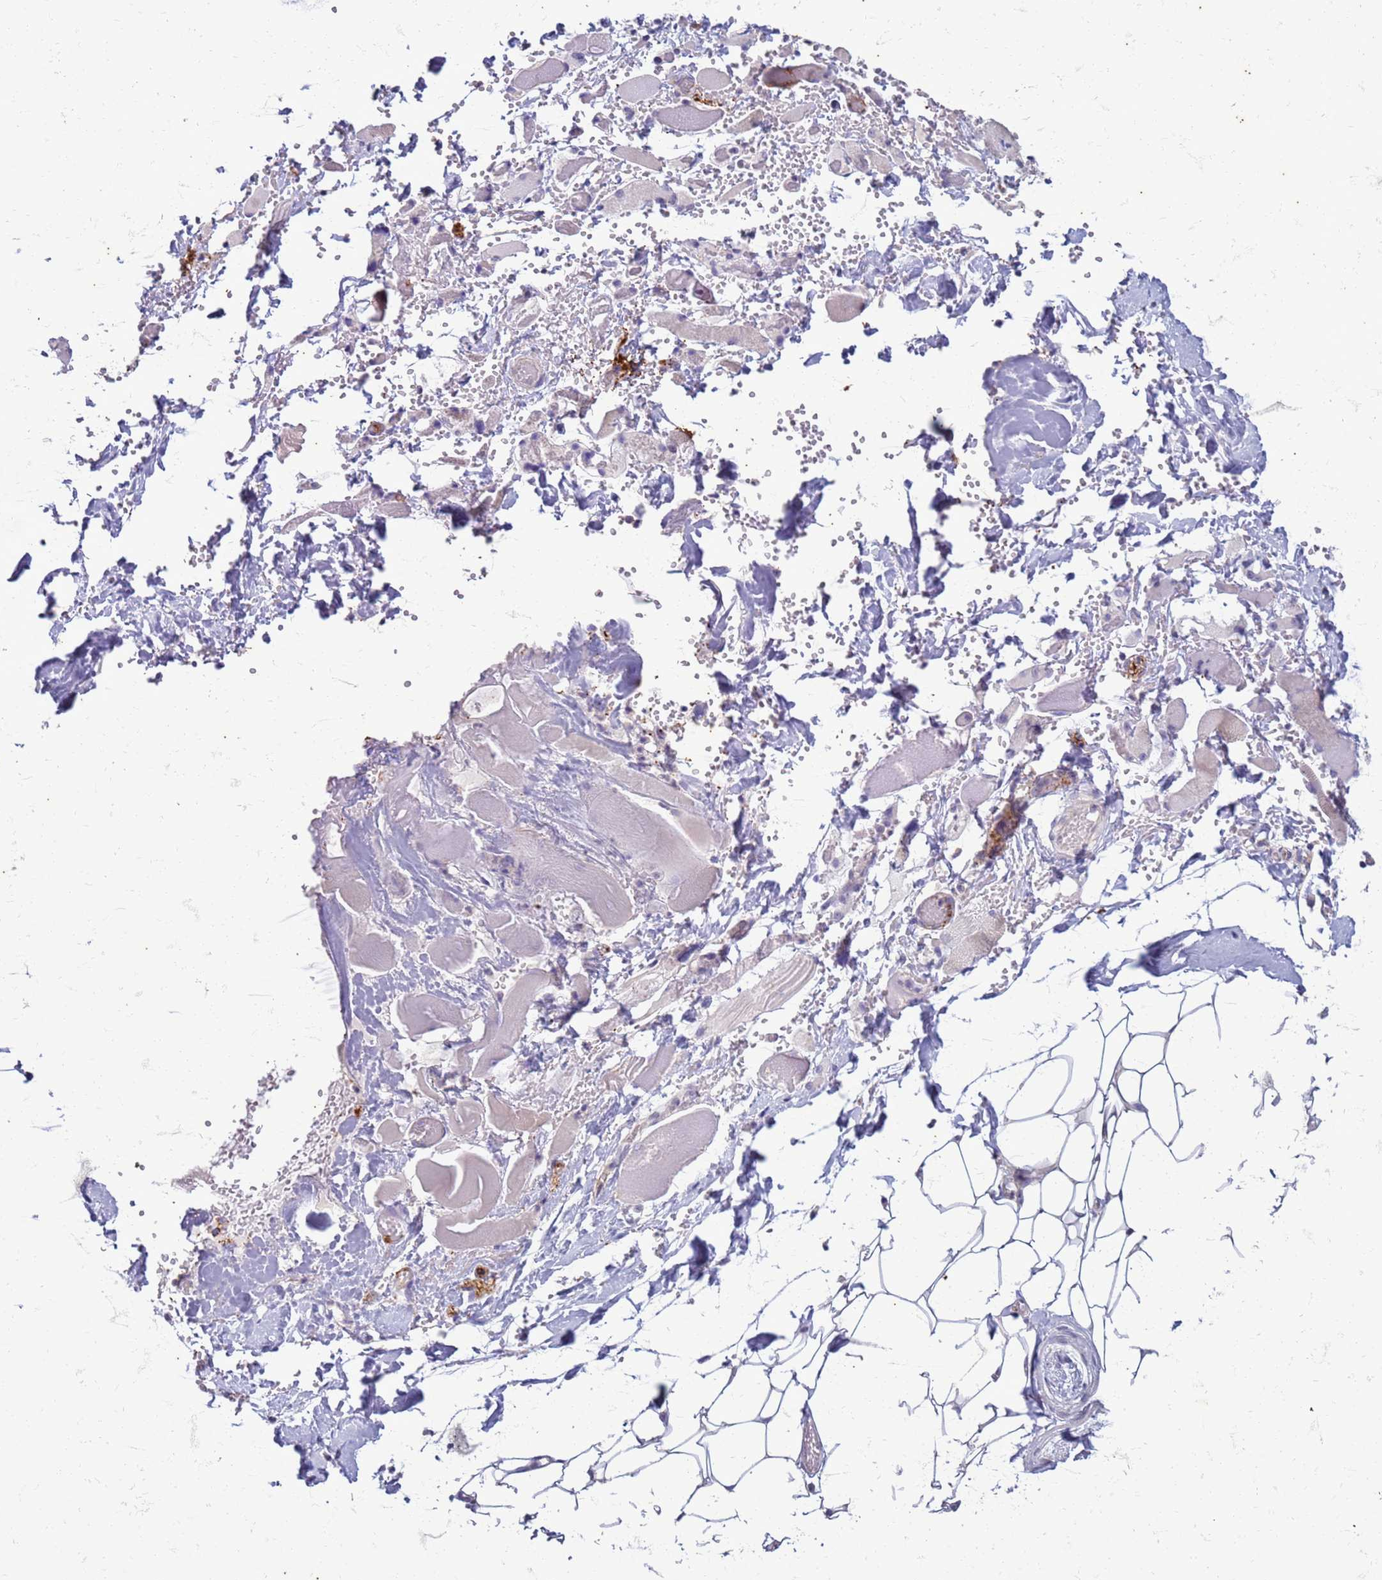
{"staining": {"intensity": "weak", "quantity": "25%-75%", "location": "cytoplasmic/membranous"}, "tissue": "skeletal muscle", "cell_type": "Myocytes", "image_type": "normal", "snomed": [{"axis": "morphology", "description": "Normal tissue, NOS"}, {"axis": "morphology", "description": "Basal cell carcinoma"}, {"axis": "topography", "description": "Skeletal muscle"}], "caption": "Immunohistochemistry (IHC) photomicrograph of unremarkable skeletal muscle stained for a protein (brown), which reveals low levels of weak cytoplasmic/membranous positivity in approximately 25%-75% of myocytes.", "gene": "SLC15A3", "patient": {"sex": "female", "age": 64}}